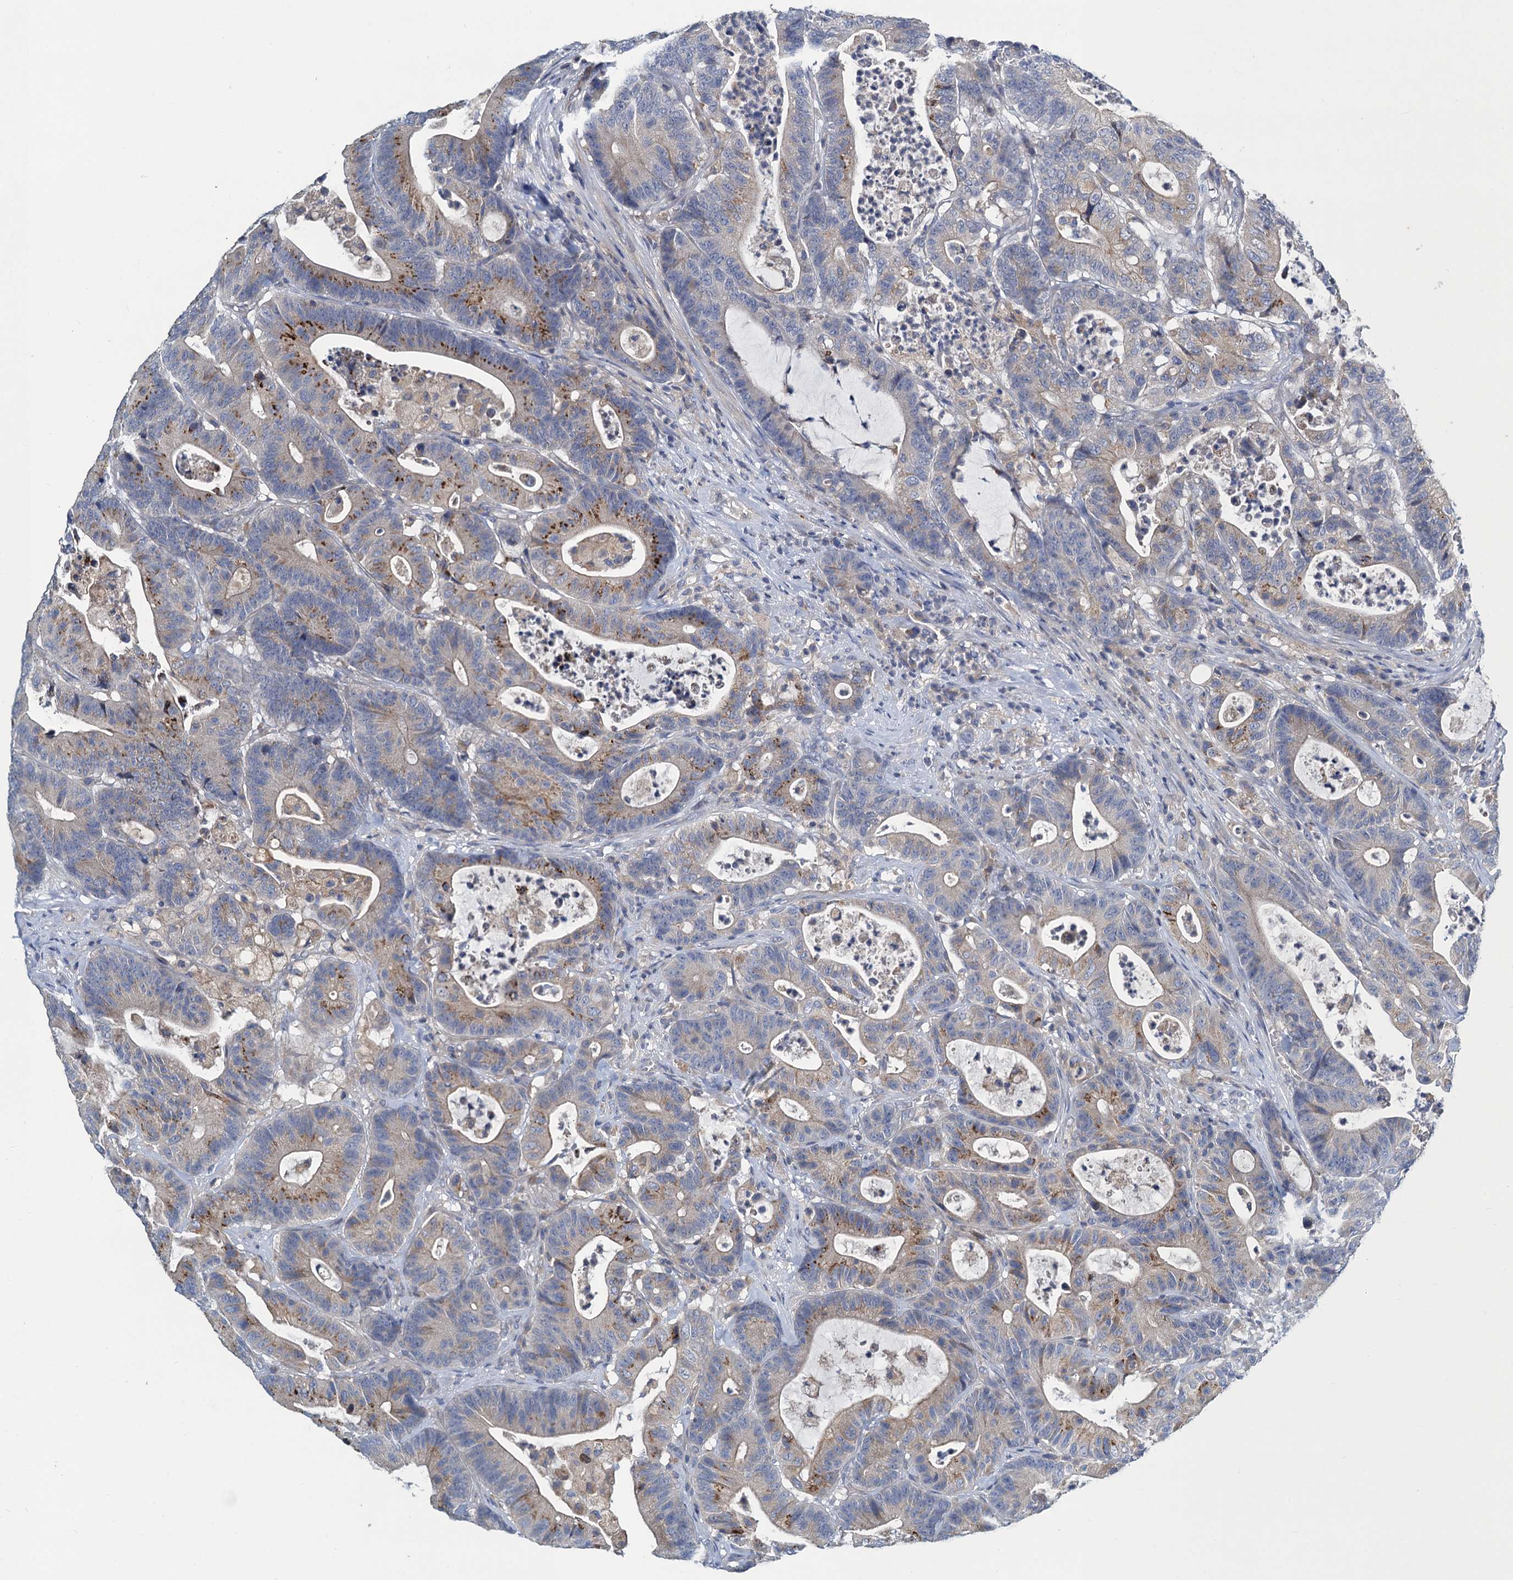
{"staining": {"intensity": "moderate", "quantity": "<25%", "location": "cytoplasmic/membranous"}, "tissue": "colorectal cancer", "cell_type": "Tumor cells", "image_type": "cancer", "snomed": [{"axis": "morphology", "description": "Adenocarcinoma, NOS"}, {"axis": "topography", "description": "Colon"}], "caption": "Immunohistochemistry (DAB) staining of human adenocarcinoma (colorectal) demonstrates moderate cytoplasmic/membranous protein staining in approximately <25% of tumor cells. Using DAB (3,3'-diaminobenzidine) (brown) and hematoxylin (blue) stains, captured at high magnification using brightfield microscopy.", "gene": "SNAP29", "patient": {"sex": "female", "age": 84}}